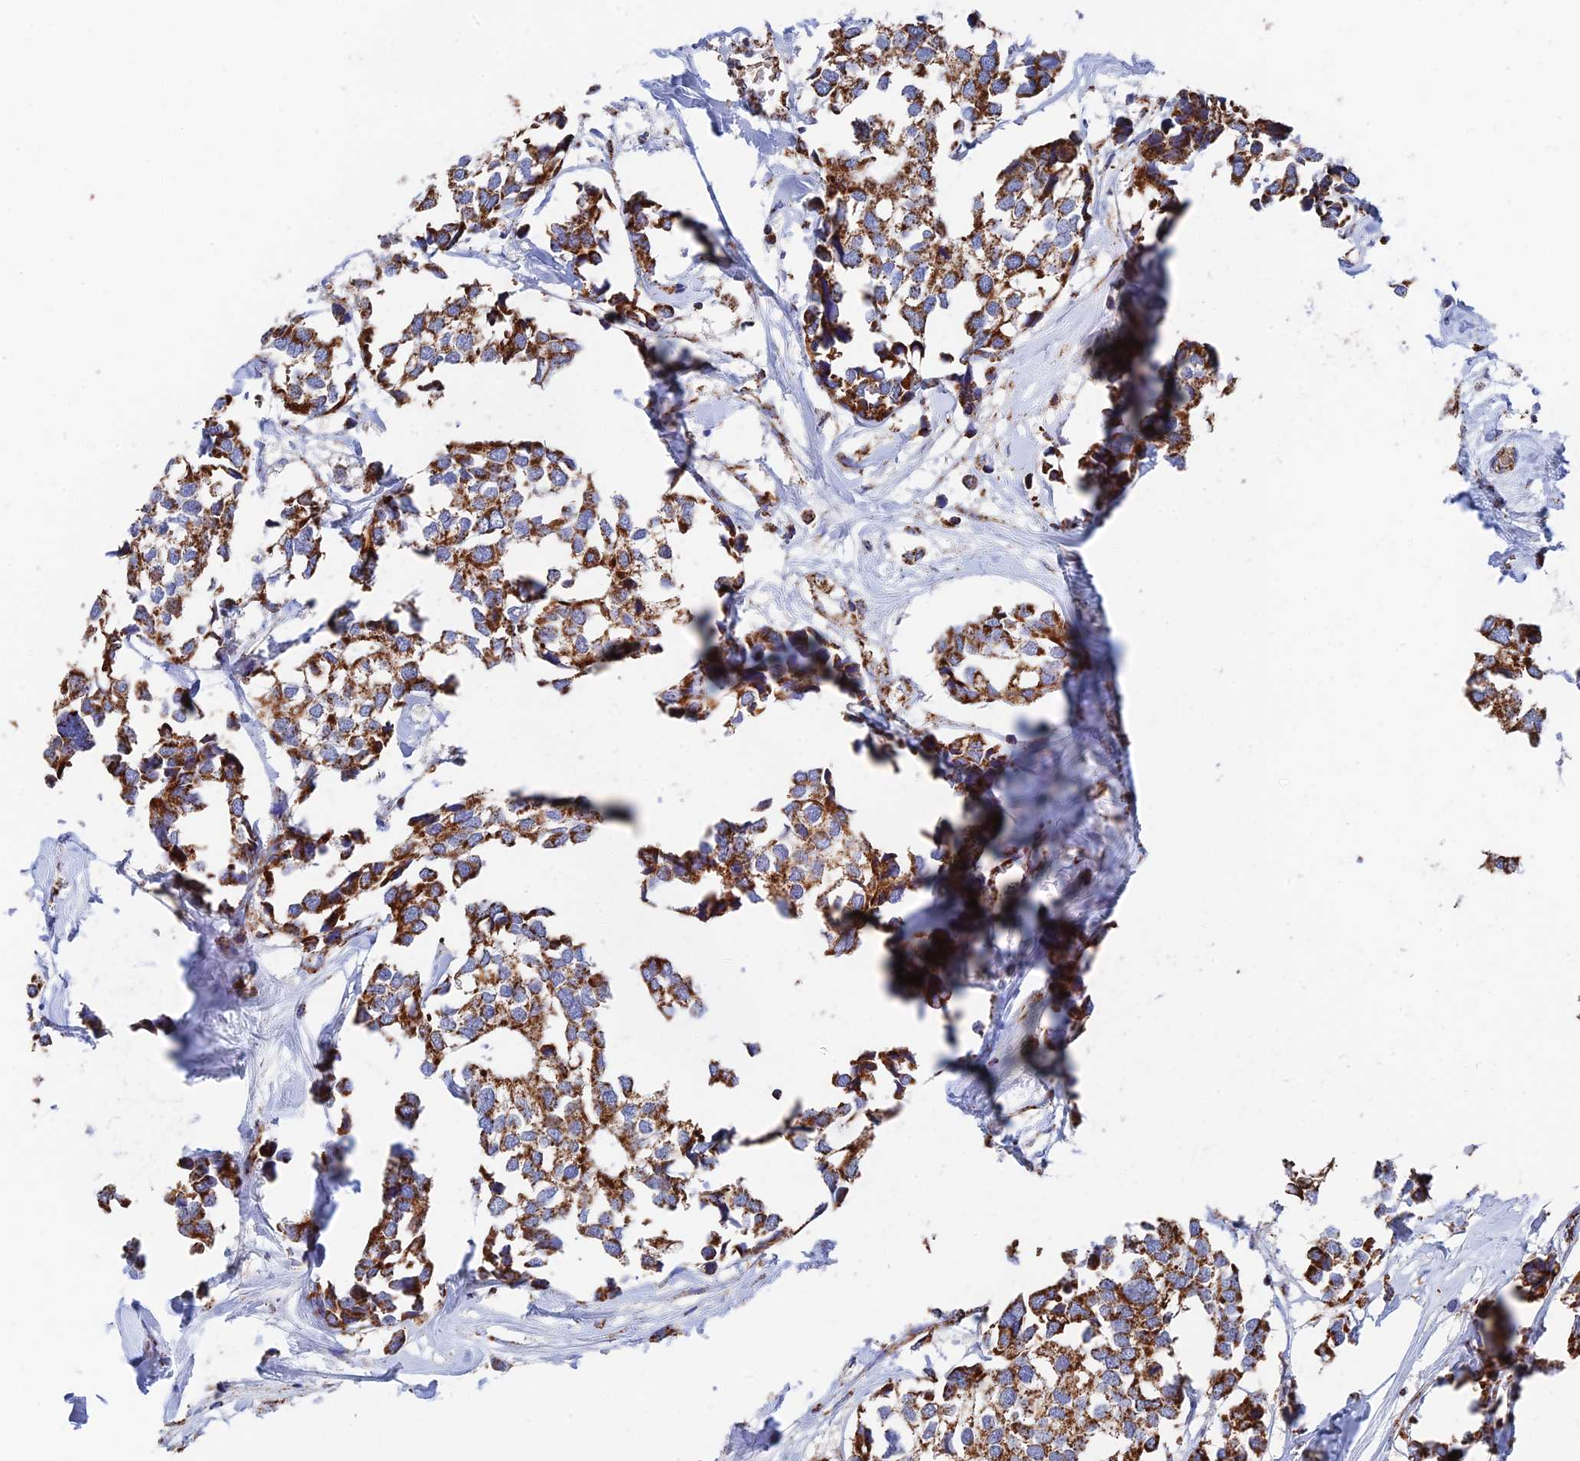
{"staining": {"intensity": "strong", "quantity": ">75%", "location": "cytoplasmic/membranous"}, "tissue": "breast cancer", "cell_type": "Tumor cells", "image_type": "cancer", "snomed": [{"axis": "morphology", "description": "Duct carcinoma"}, {"axis": "topography", "description": "Breast"}], "caption": "High-magnification brightfield microscopy of breast cancer stained with DAB (brown) and counterstained with hematoxylin (blue). tumor cells exhibit strong cytoplasmic/membranous expression is appreciated in approximately>75% of cells.", "gene": "HAUS8", "patient": {"sex": "female", "age": 83}}